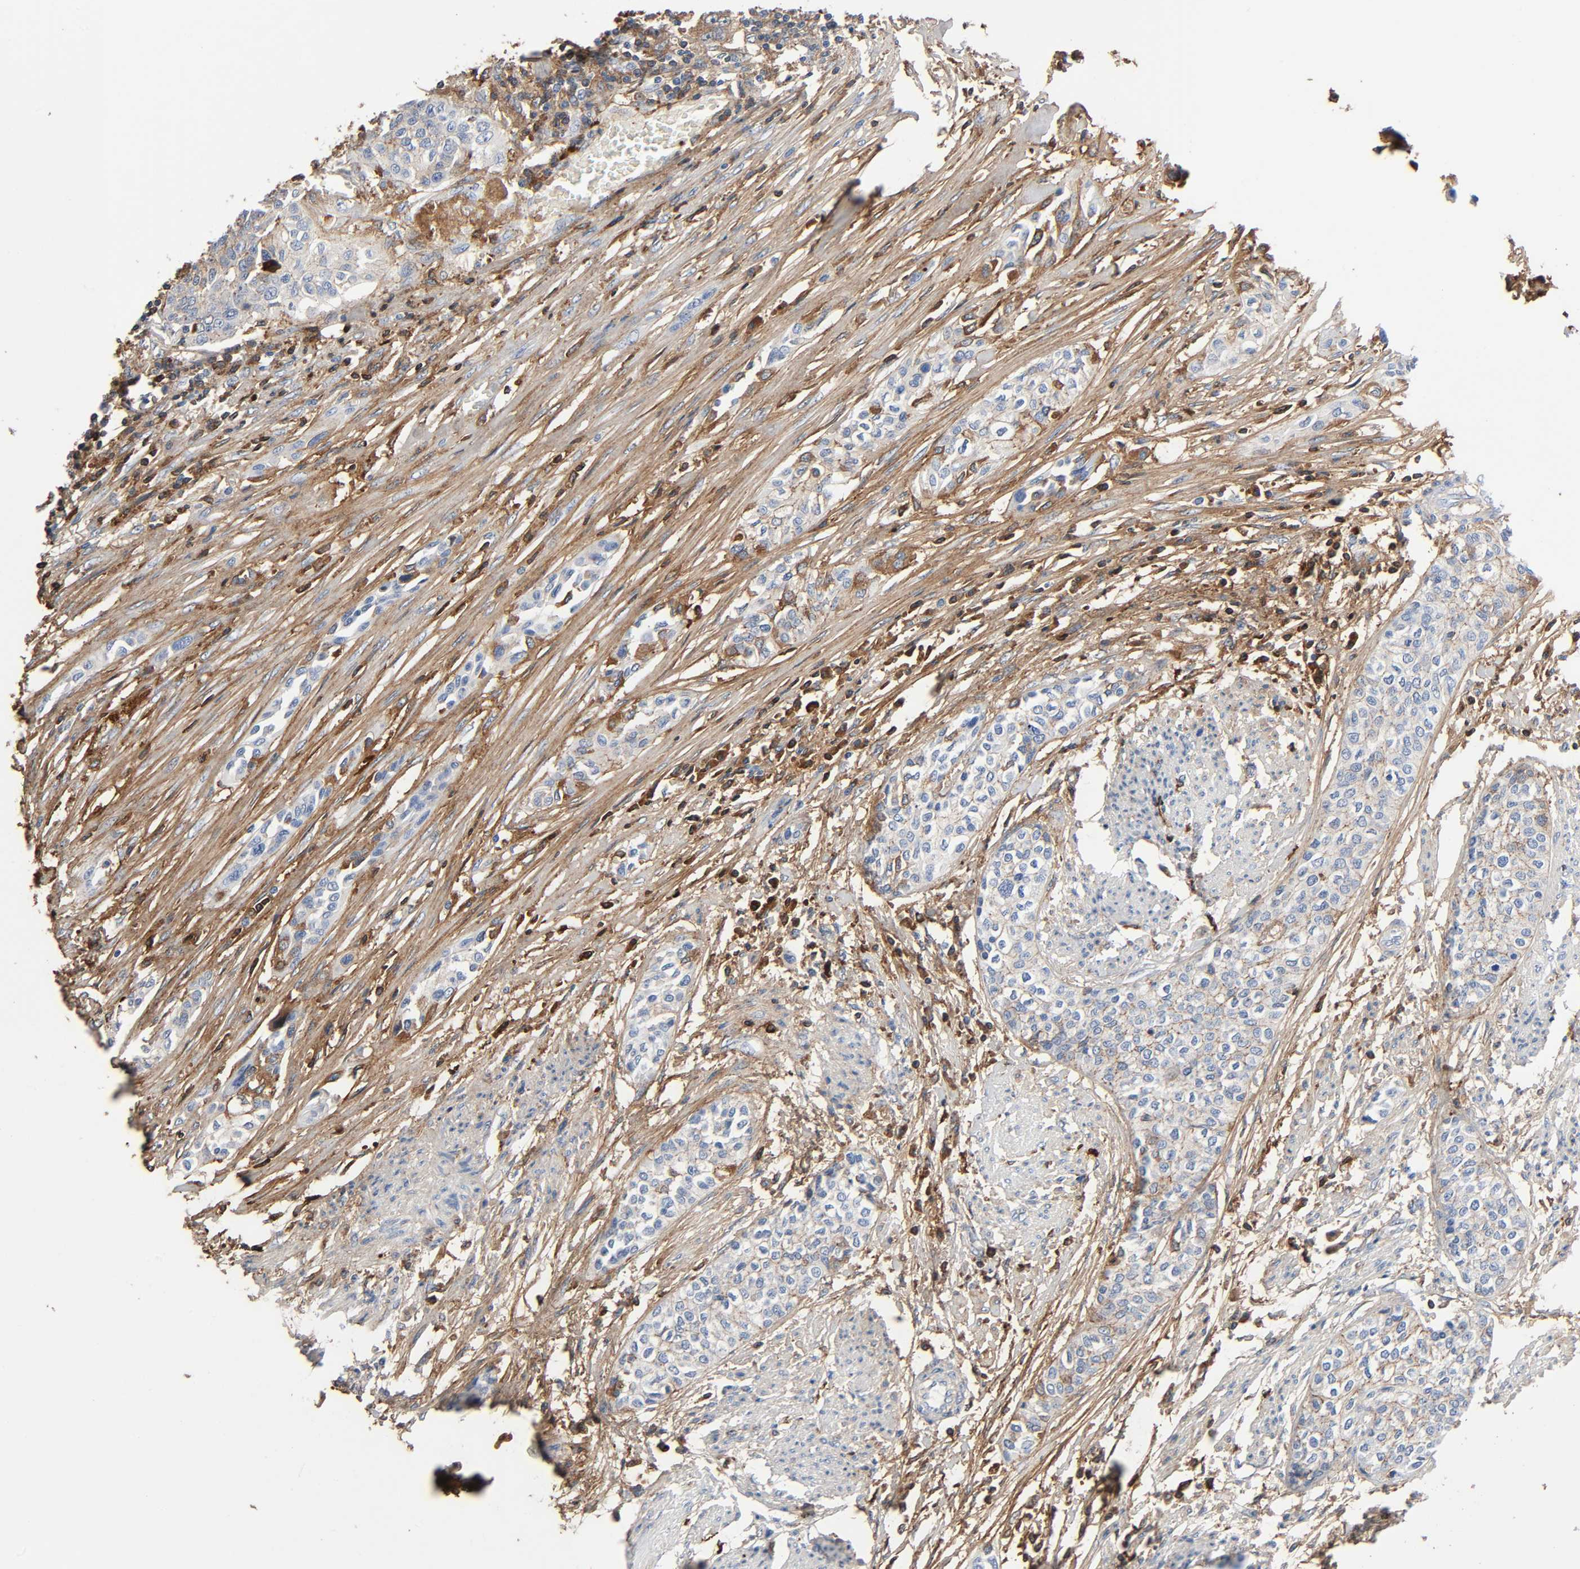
{"staining": {"intensity": "moderate", "quantity": "25%-75%", "location": "cytoplasmic/membranous"}, "tissue": "urothelial cancer", "cell_type": "Tumor cells", "image_type": "cancer", "snomed": [{"axis": "morphology", "description": "Urothelial carcinoma, High grade"}, {"axis": "topography", "description": "Urinary bladder"}], "caption": "Protein staining of high-grade urothelial carcinoma tissue displays moderate cytoplasmic/membranous expression in about 25%-75% of tumor cells. (DAB (3,3'-diaminobenzidine) IHC, brown staining for protein, blue staining for nuclei).", "gene": "C3", "patient": {"sex": "male", "age": 74}}